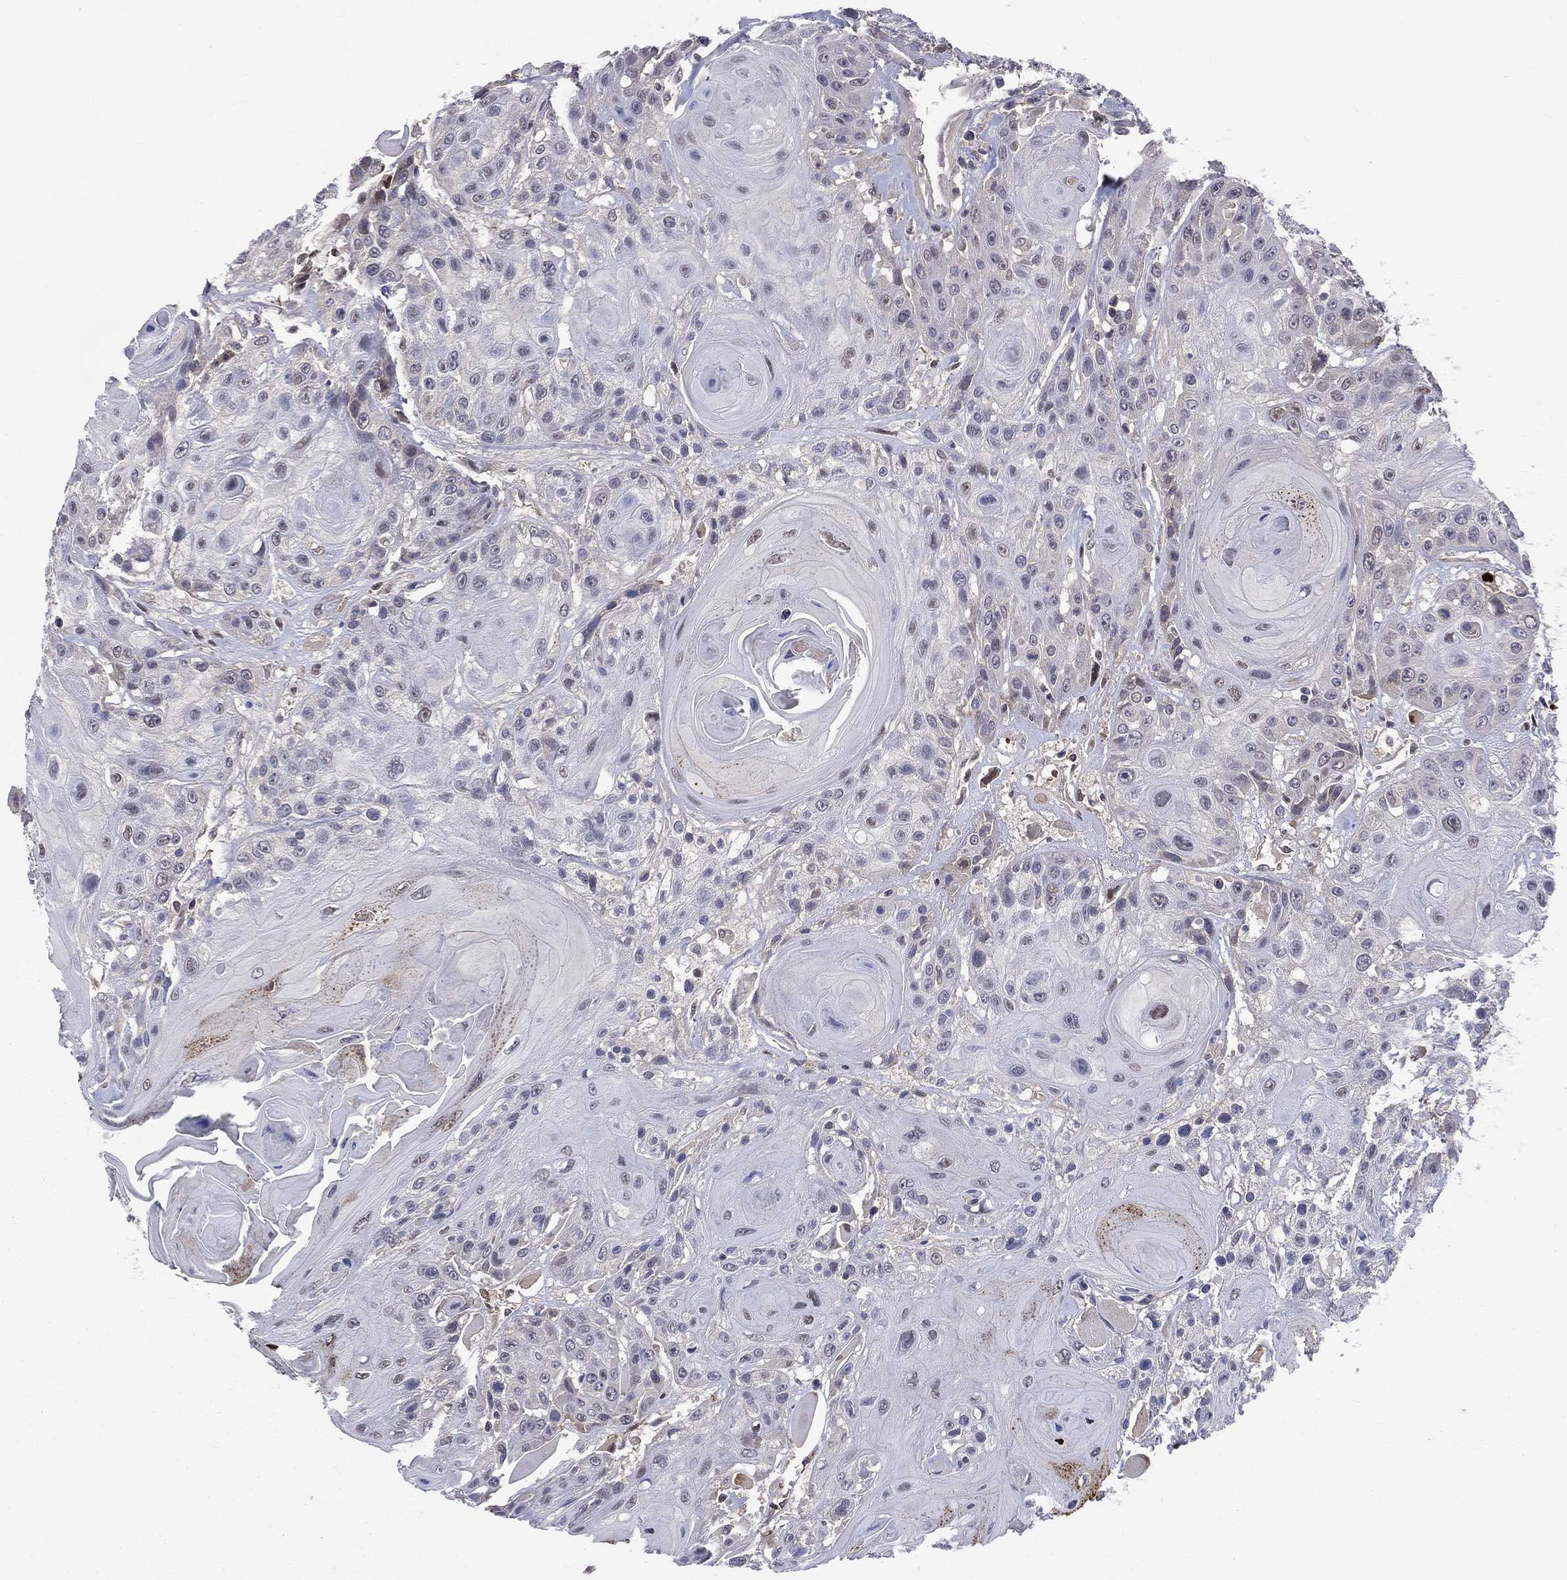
{"staining": {"intensity": "negative", "quantity": "none", "location": "none"}, "tissue": "head and neck cancer", "cell_type": "Tumor cells", "image_type": "cancer", "snomed": [{"axis": "morphology", "description": "Squamous cell carcinoma, NOS"}, {"axis": "topography", "description": "Head-Neck"}], "caption": "Protein analysis of head and neck squamous cell carcinoma reveals no significant expression in tumor cells. The staining was performed using DAB to visualize the protein expression in brown, while the nuclei were stained in blue with hematoxylin (Magnification: 20x).", "gene": "DLG4", "patient": {"sex": "female", "age": 59}}